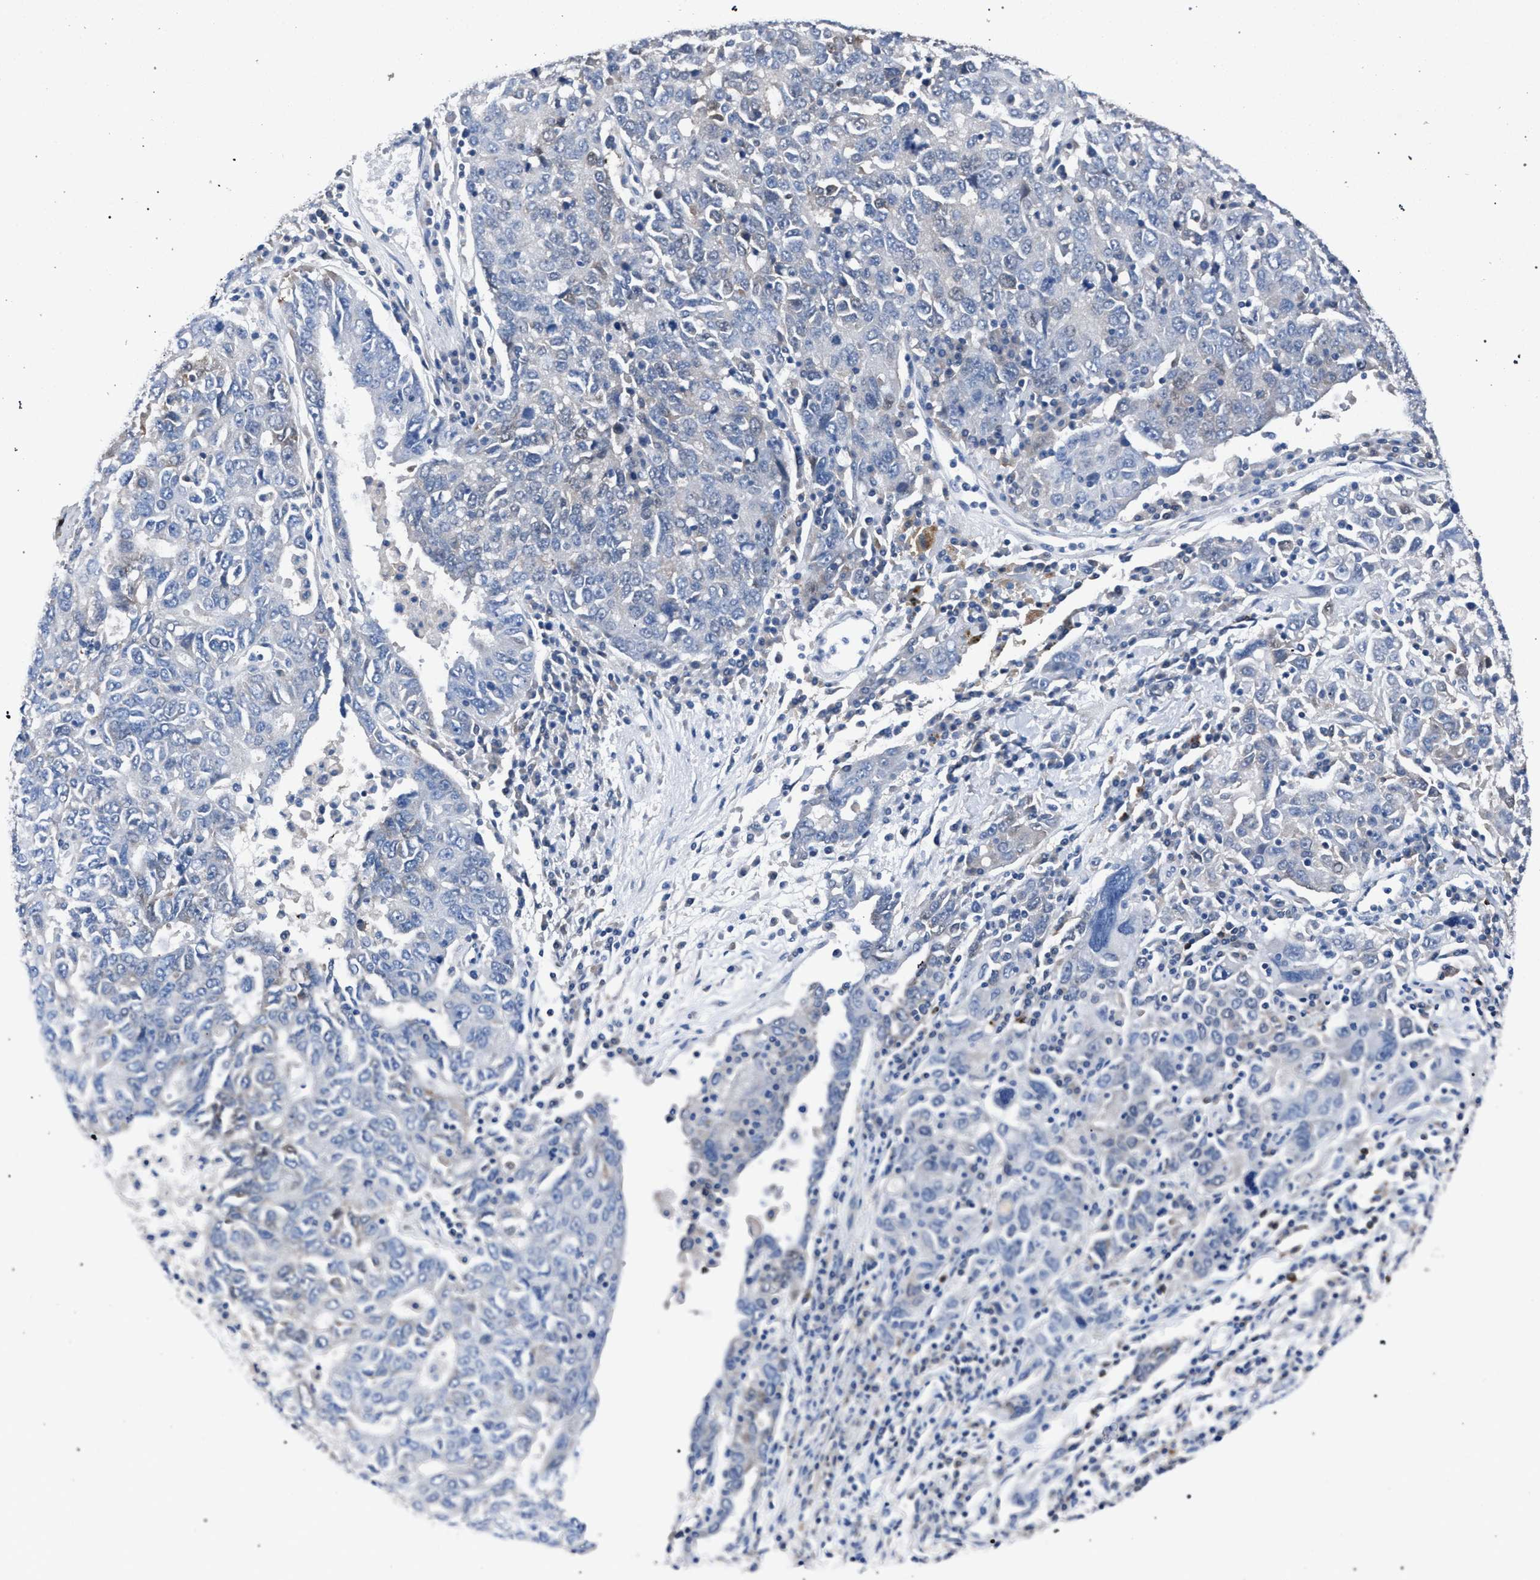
{"staining": {"intensity": "negative", "quantity": "none", "location": "none"}, "tissue": "ovarian cancer", "cell_type": "Tumor cells", "image_type": "cancer", "snomed": [{"axis": "morphology", "description": "Carcinoma, endometroid"}, {"axis": "topography", "description": "Ovary"}], "caption": "Histopathology image shows no protein staining in tumor cells of ovarian cancer tissue.", "gene": "CRYZ", "patient": {"sex": "female", "age": 62}}